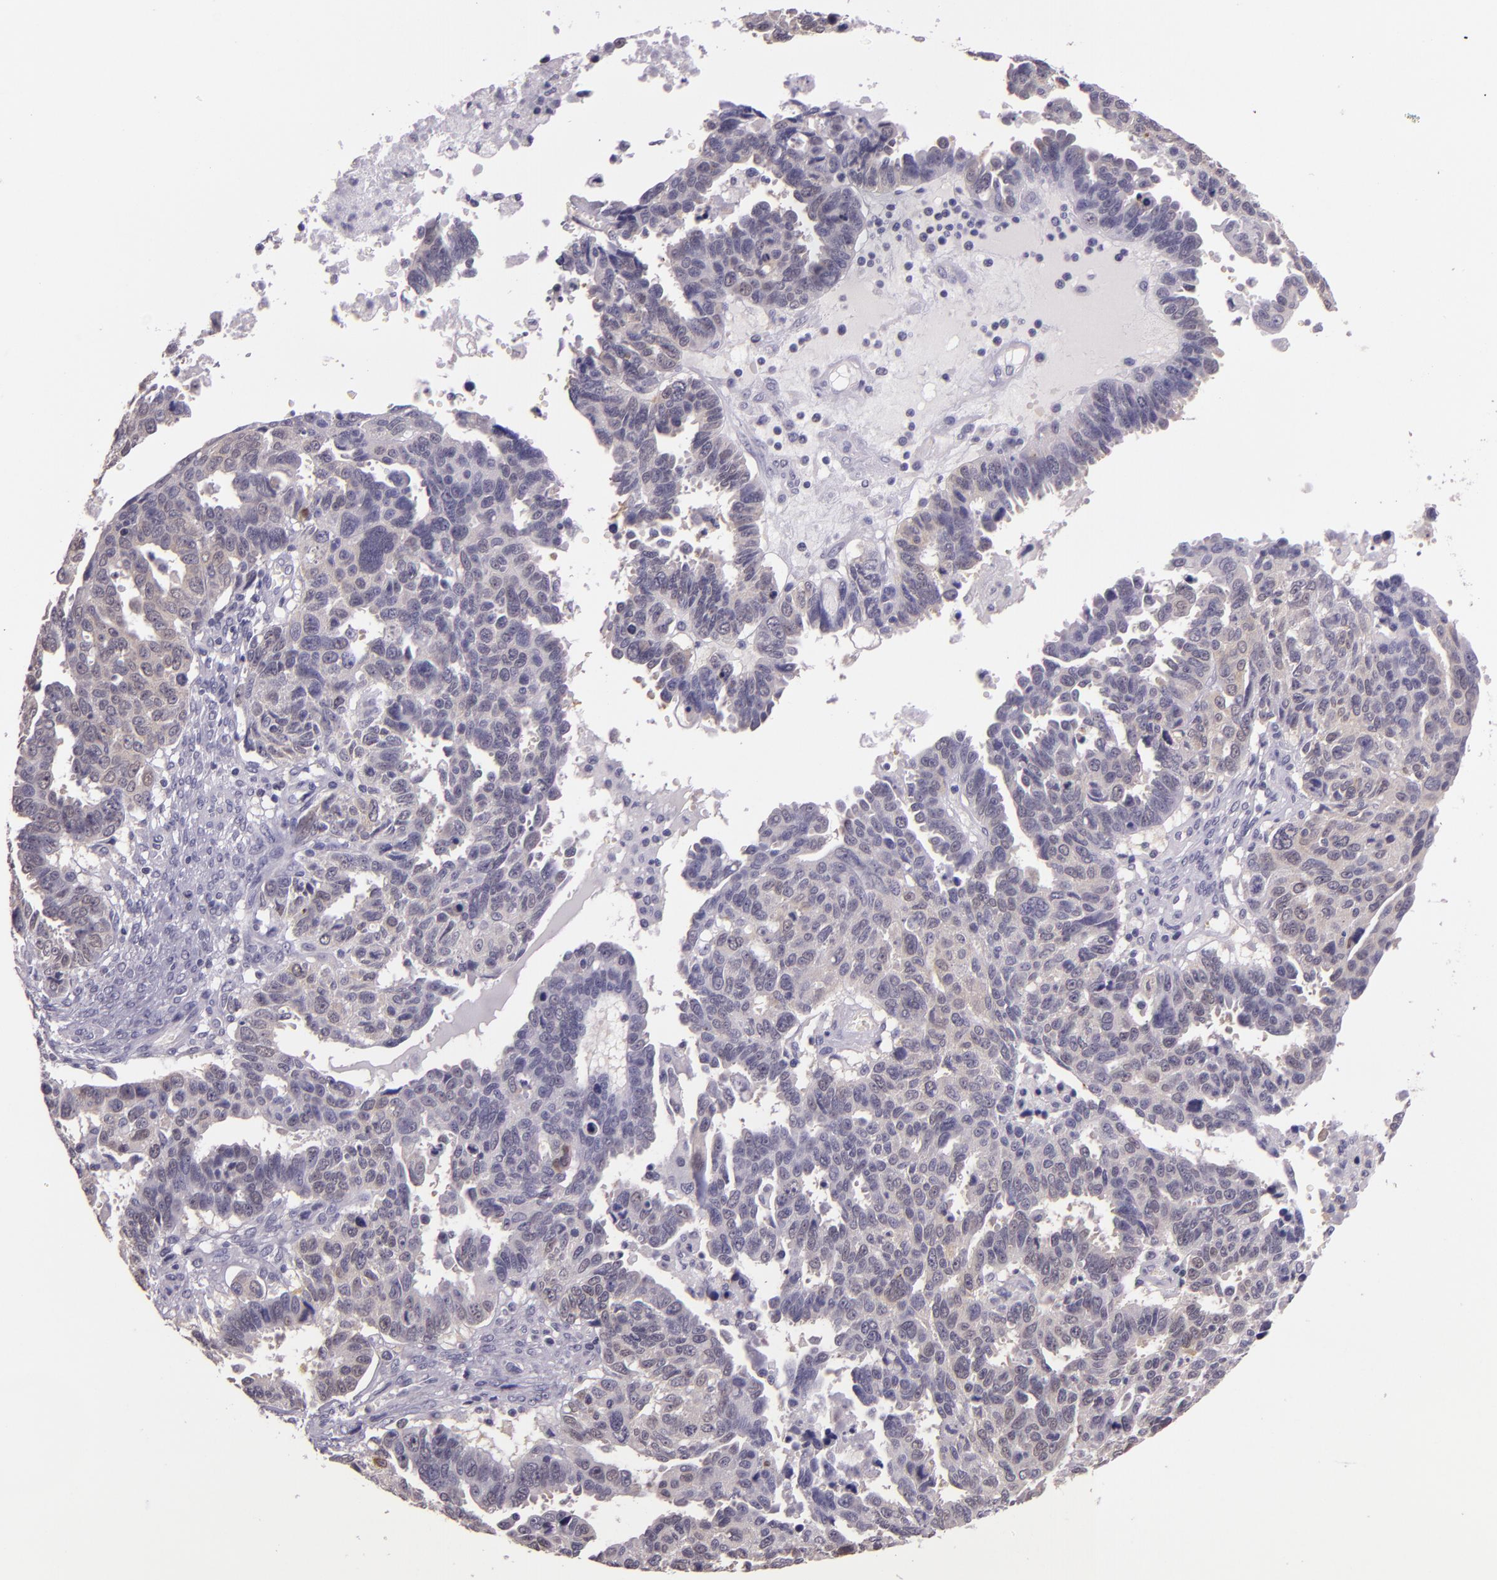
{"staining": {"intensity": "moderate", "quantity": "<25%", "location": "nuclear"}, "tissue": "ovarian cancer", "cell_type": "Tumor cells", "image_type": "cancer", "snomed": [{"axis": "morphology", "description": "Carcinoma, endometroid"}, {"axis": "morphology", "description": "Cystadenocarcinoma, serous, NOS"}, {"axis": "topography", "description": "Ovary"}], "caption": "Approximately <25% of tumor cells in ovarian cancer exhibit moderate nuclear protein positivity as visualized by brown immunohistochemical staining.", "gene": "HSPA8", "patient": {"sex": "female", "age": 45}}